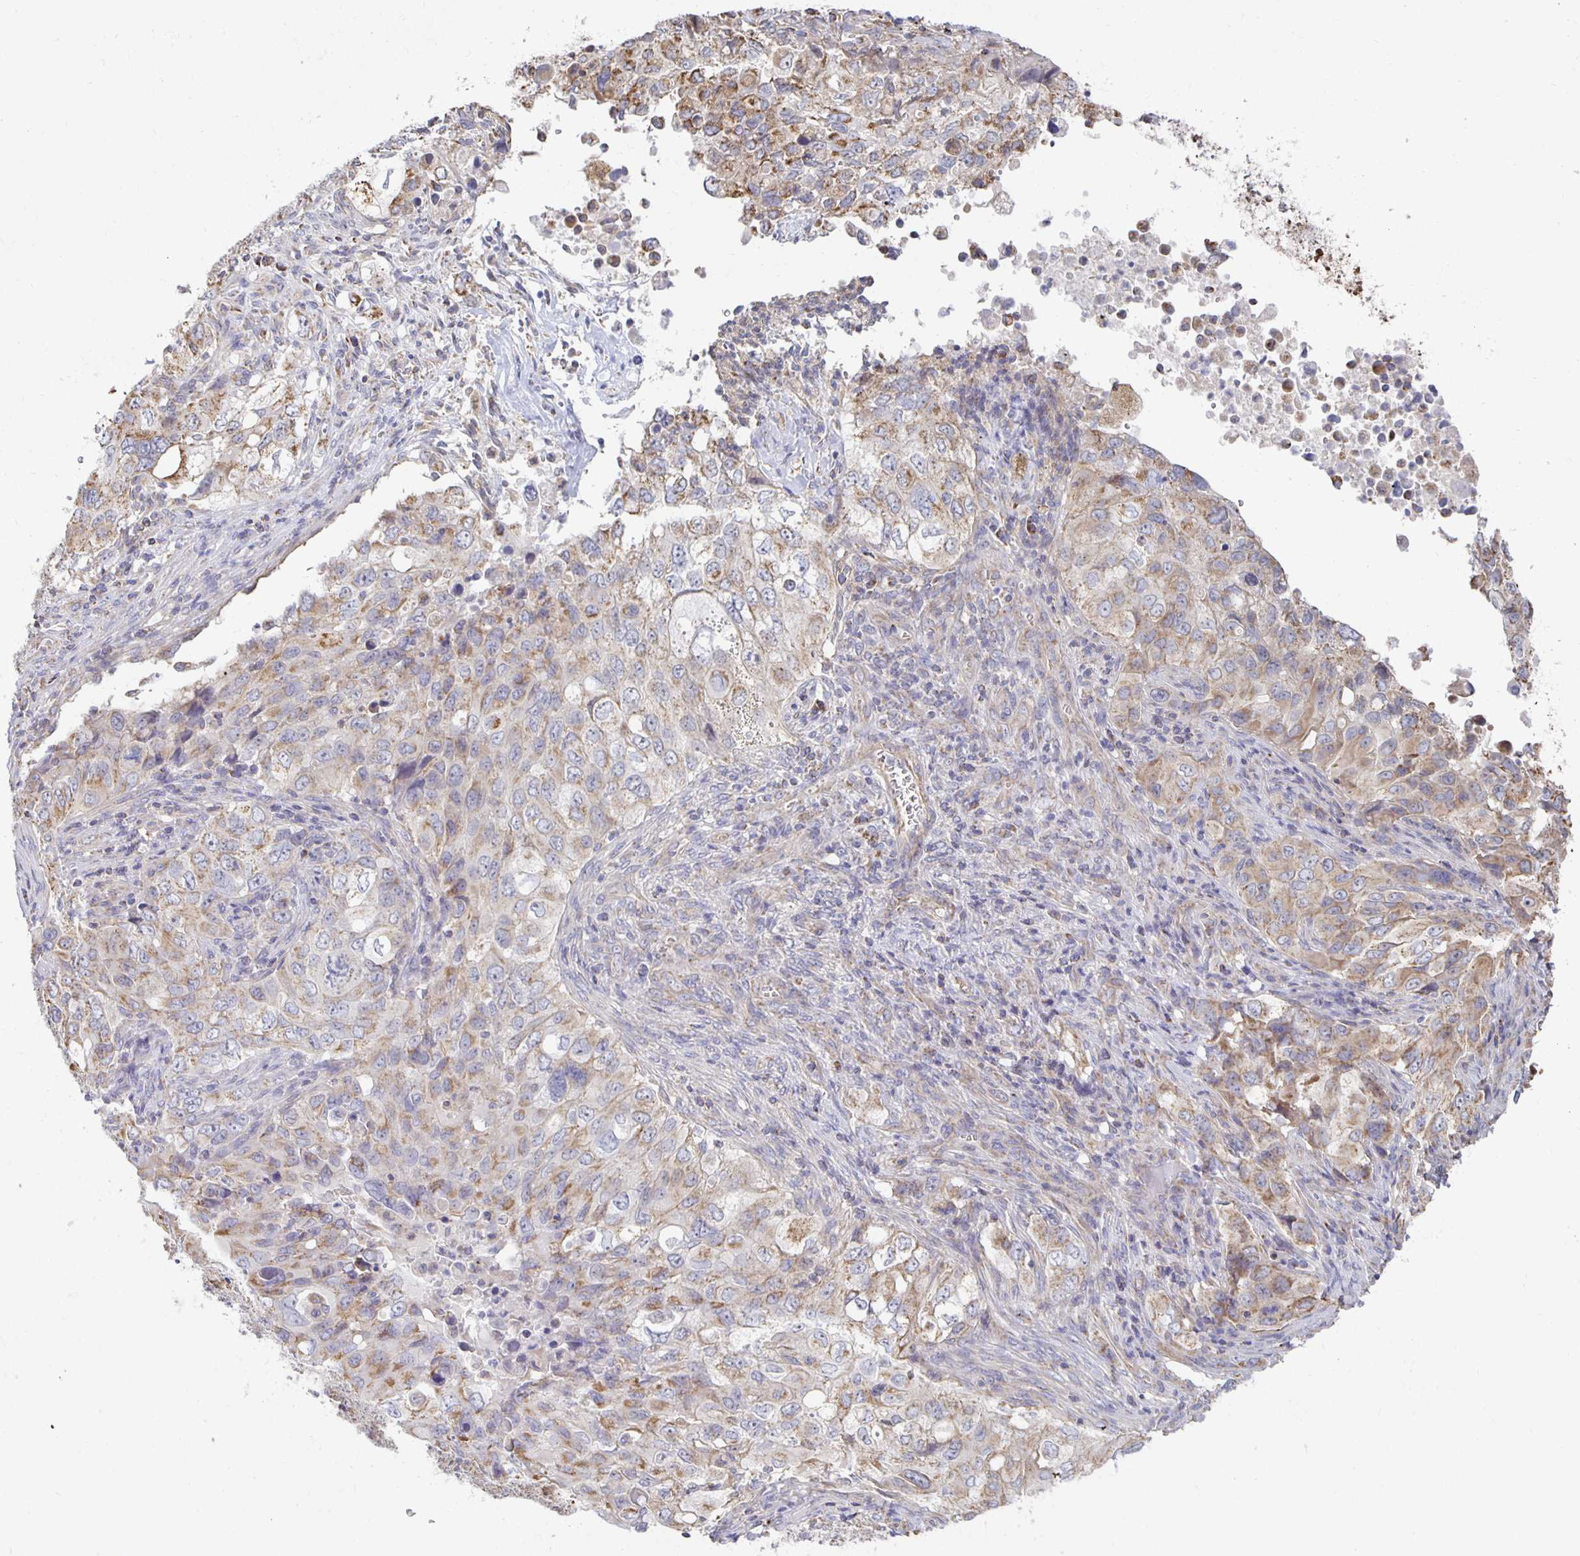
{"staining": {"intensity": "weak", "quantity": "25%-75%", "location": "cytoplasmic/membranous"}, "tissue": "lung cancer", "cell_type": "Tumor cells", "image_type": "cancer", "snomed": [{"axis": "morphology", "description": "Adenocarcinoma, NOS"}, {"axis": "morphology", "description": "Adenocarcinoma, metastatic, NOS"}, {"axis": "topography", "description": "Lymph node"}, {"axis": "topography", "description": "Lung"}], "caption": "There is low levels of weak cytoplasmic/membranous expression in tumor cells of lung metastatic adenocarcinoma, as demonstrated by immunohistochemical staining (brown color).", "gene": "NKX2-8", "patient": {"sex": "female", "age": 42}}